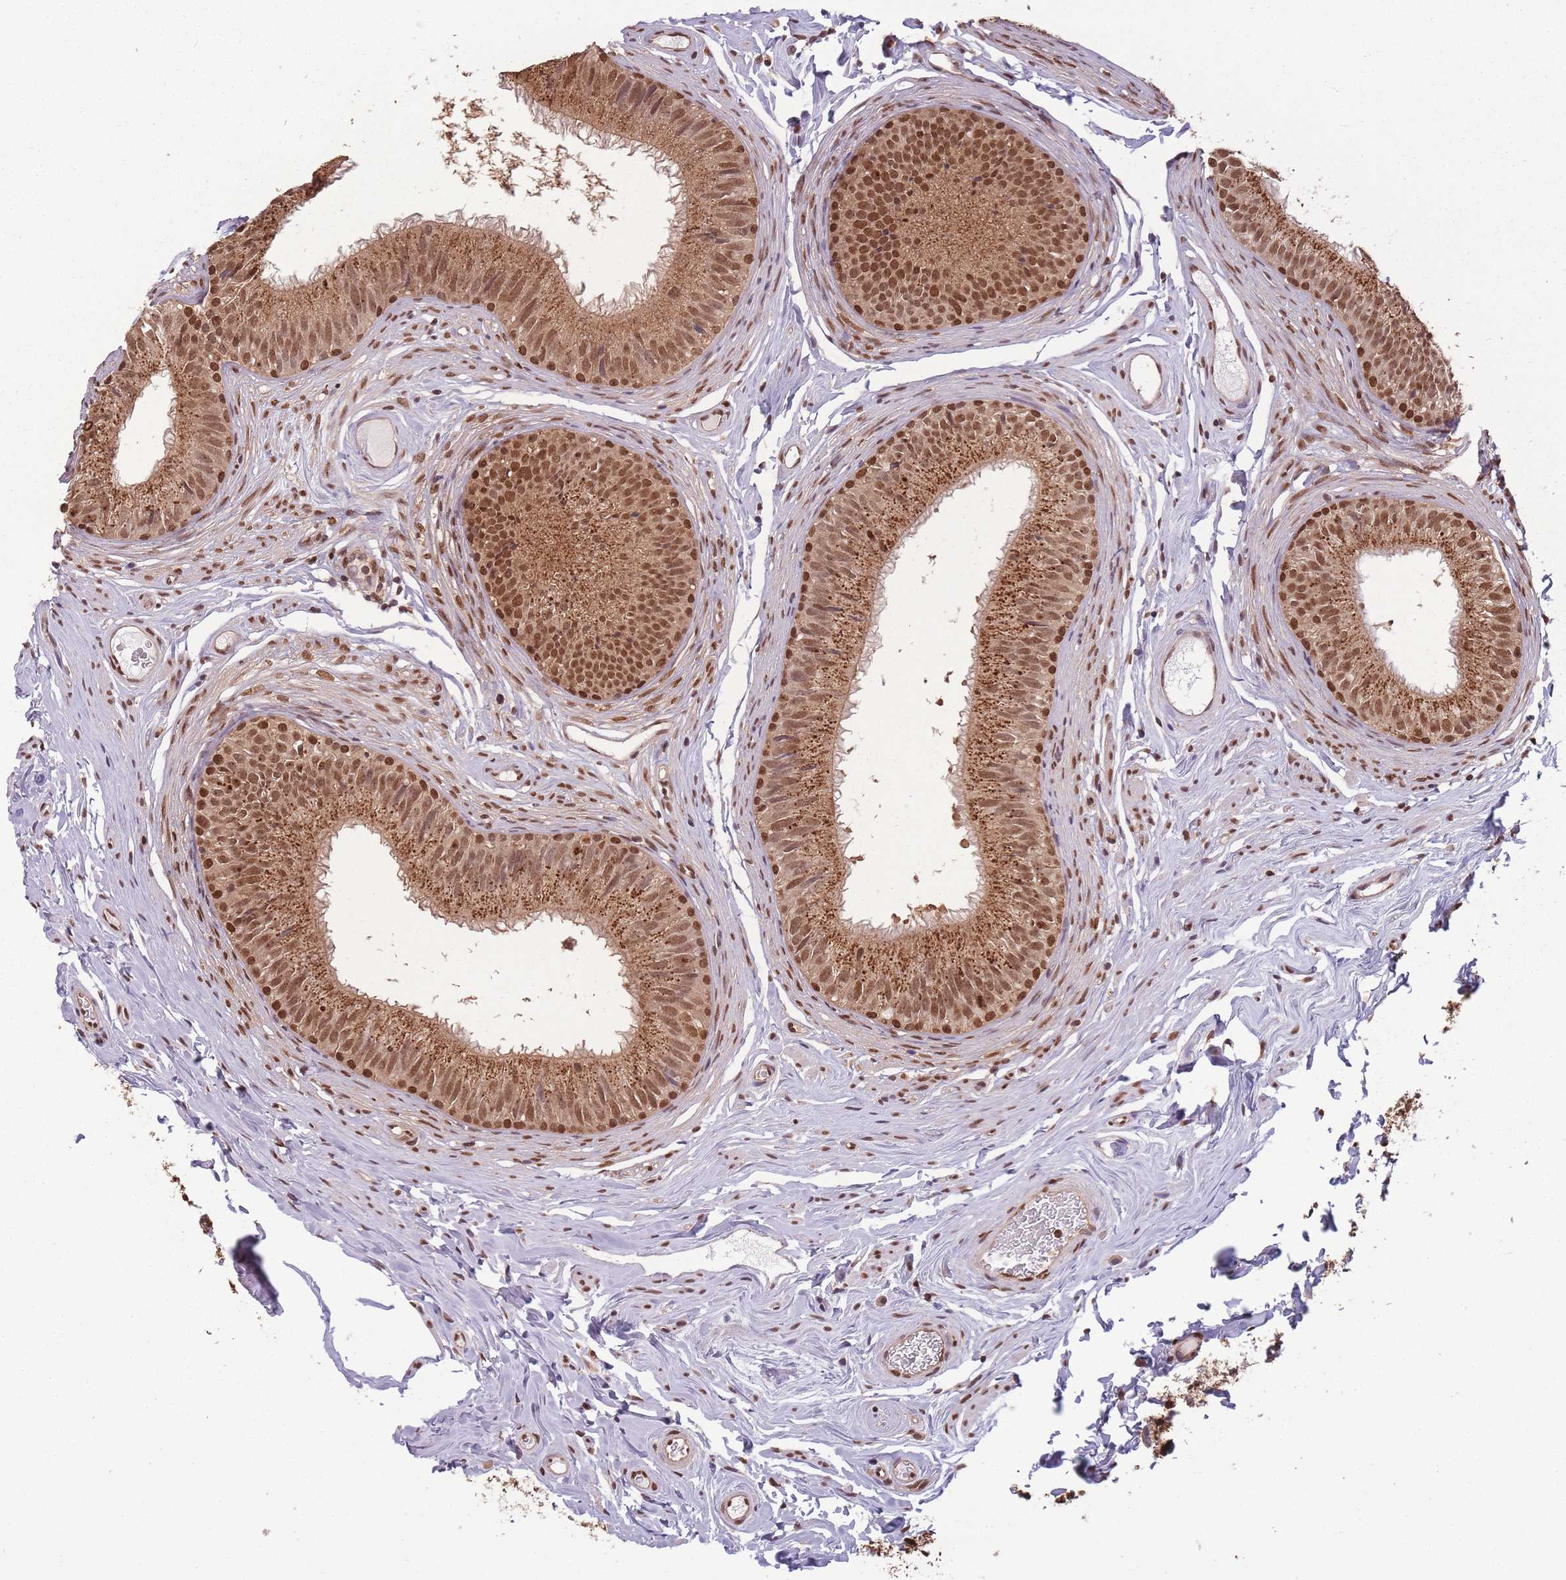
{"staining": {"intensity": "moderate", "quantity": ">75%", "location": "cytoplasmic/membranous,nuclear"}, "tissue": "epididymis", "cell_type": "Glandular cells", "image_type": "normal", "snomed": [{"axis": "morphology", "description": "Normal tissue, NOS"}, {"axis": "topography", "description": "Epididymis, spermatic cord, NOS"}], "caption": "IHC (DAB (3,3'-diaminobenzidine)) staining of normal epididymis displays moderate cytoplasmic/membranous,nuclear protein staining in about >75% of glandular cells.", "gene": "RPS27A", "patient": {"sex": "male", "age": 25}}